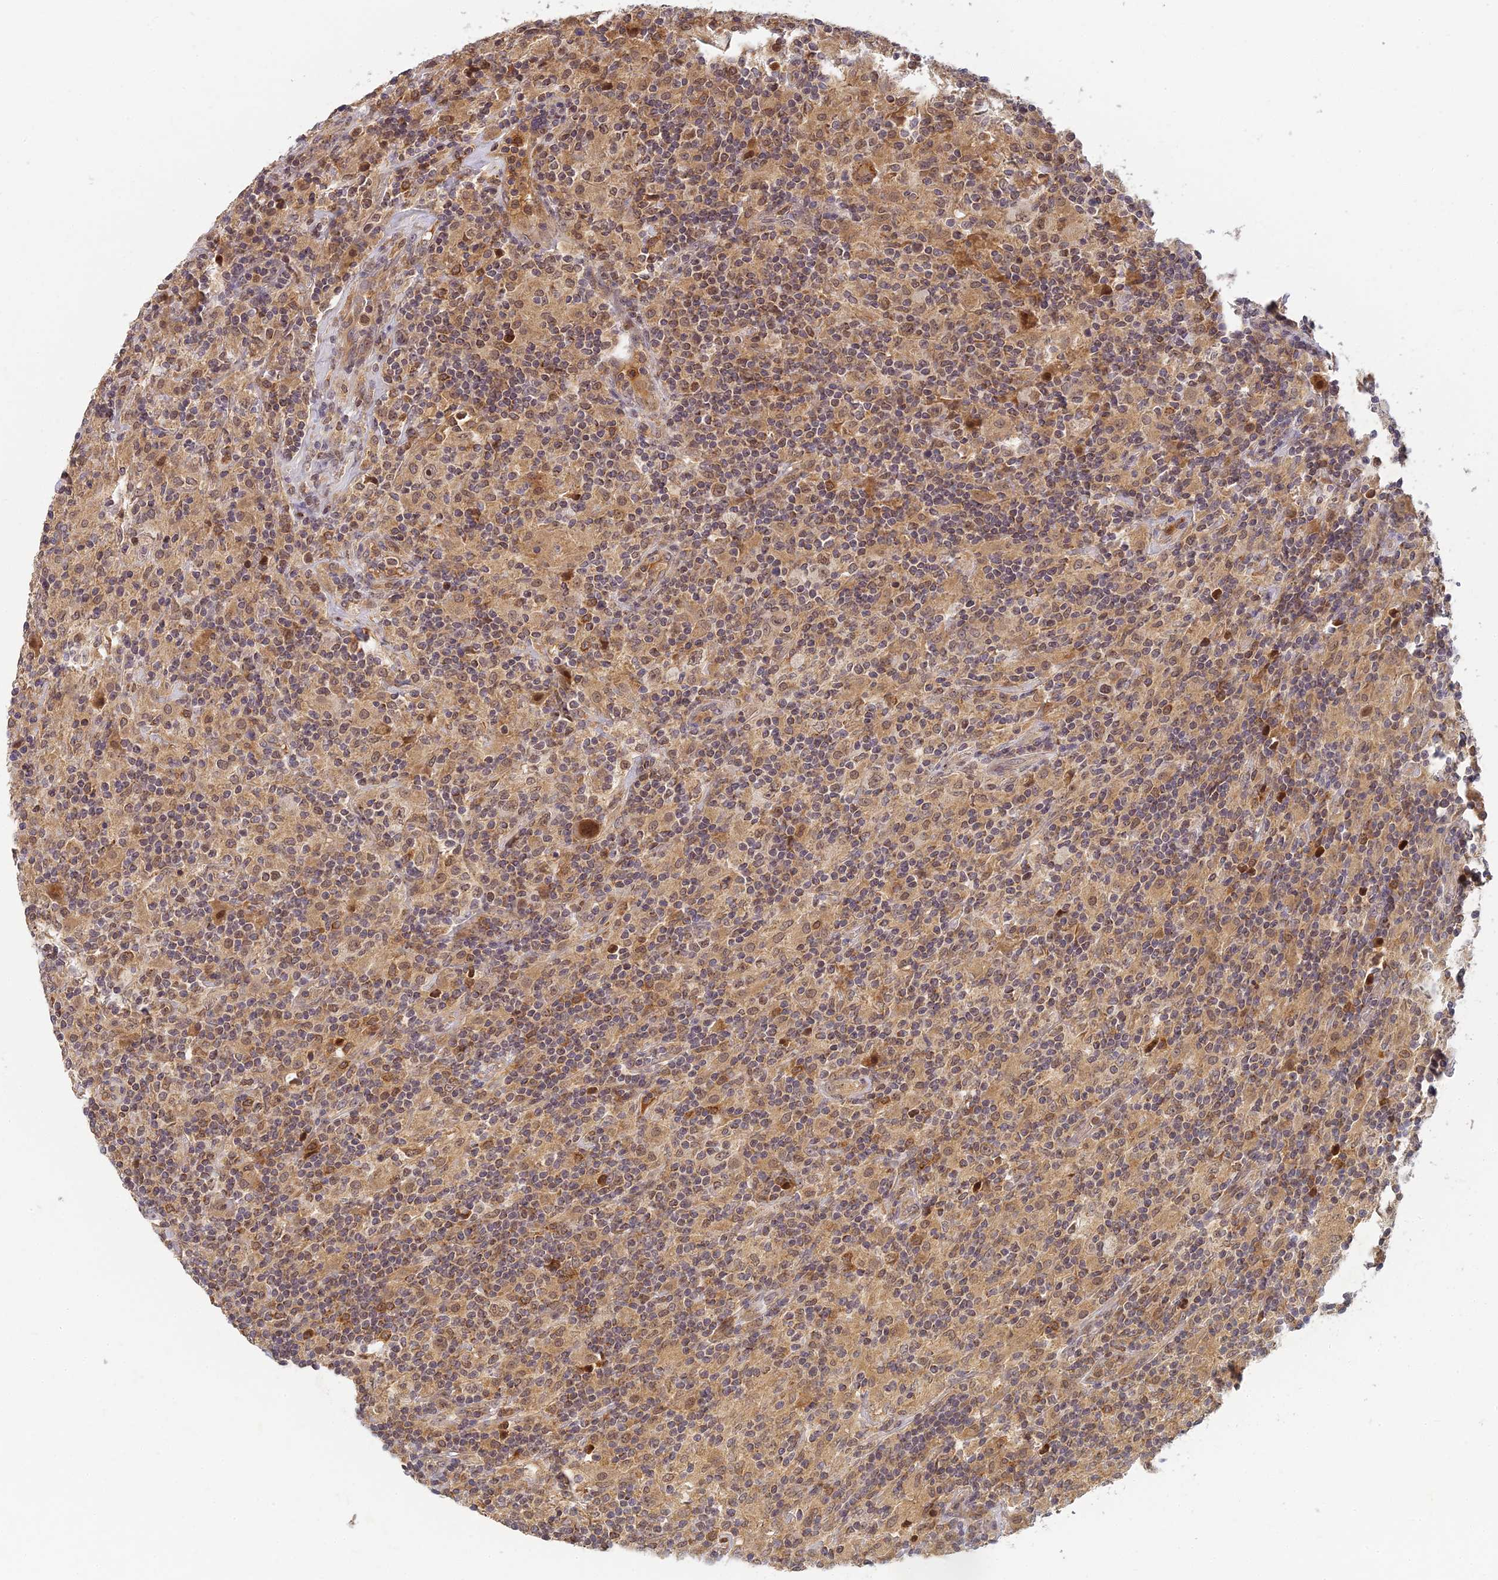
{"staining": {"intensity": "moderate", "quantity": ">75%", "location": "cytoplasmic/membranous"}, "tissue": "lymphoma", "cell_type": "Tumor cells", "image_type": "cancer", "snomed": [{"axis": "morphology", "description": "Hodgkin's disease, NOS"}, {"axis": "topography", "description": "Lymph node"}], "caption": "Immunohistochemical staining of lymphoma demonstrates moderate cytoplasmic/membranous protein positivity in approximately >75% of tumor cells.", "gene": "RGL3", "patient": {"sex": "male", "age": 70}}